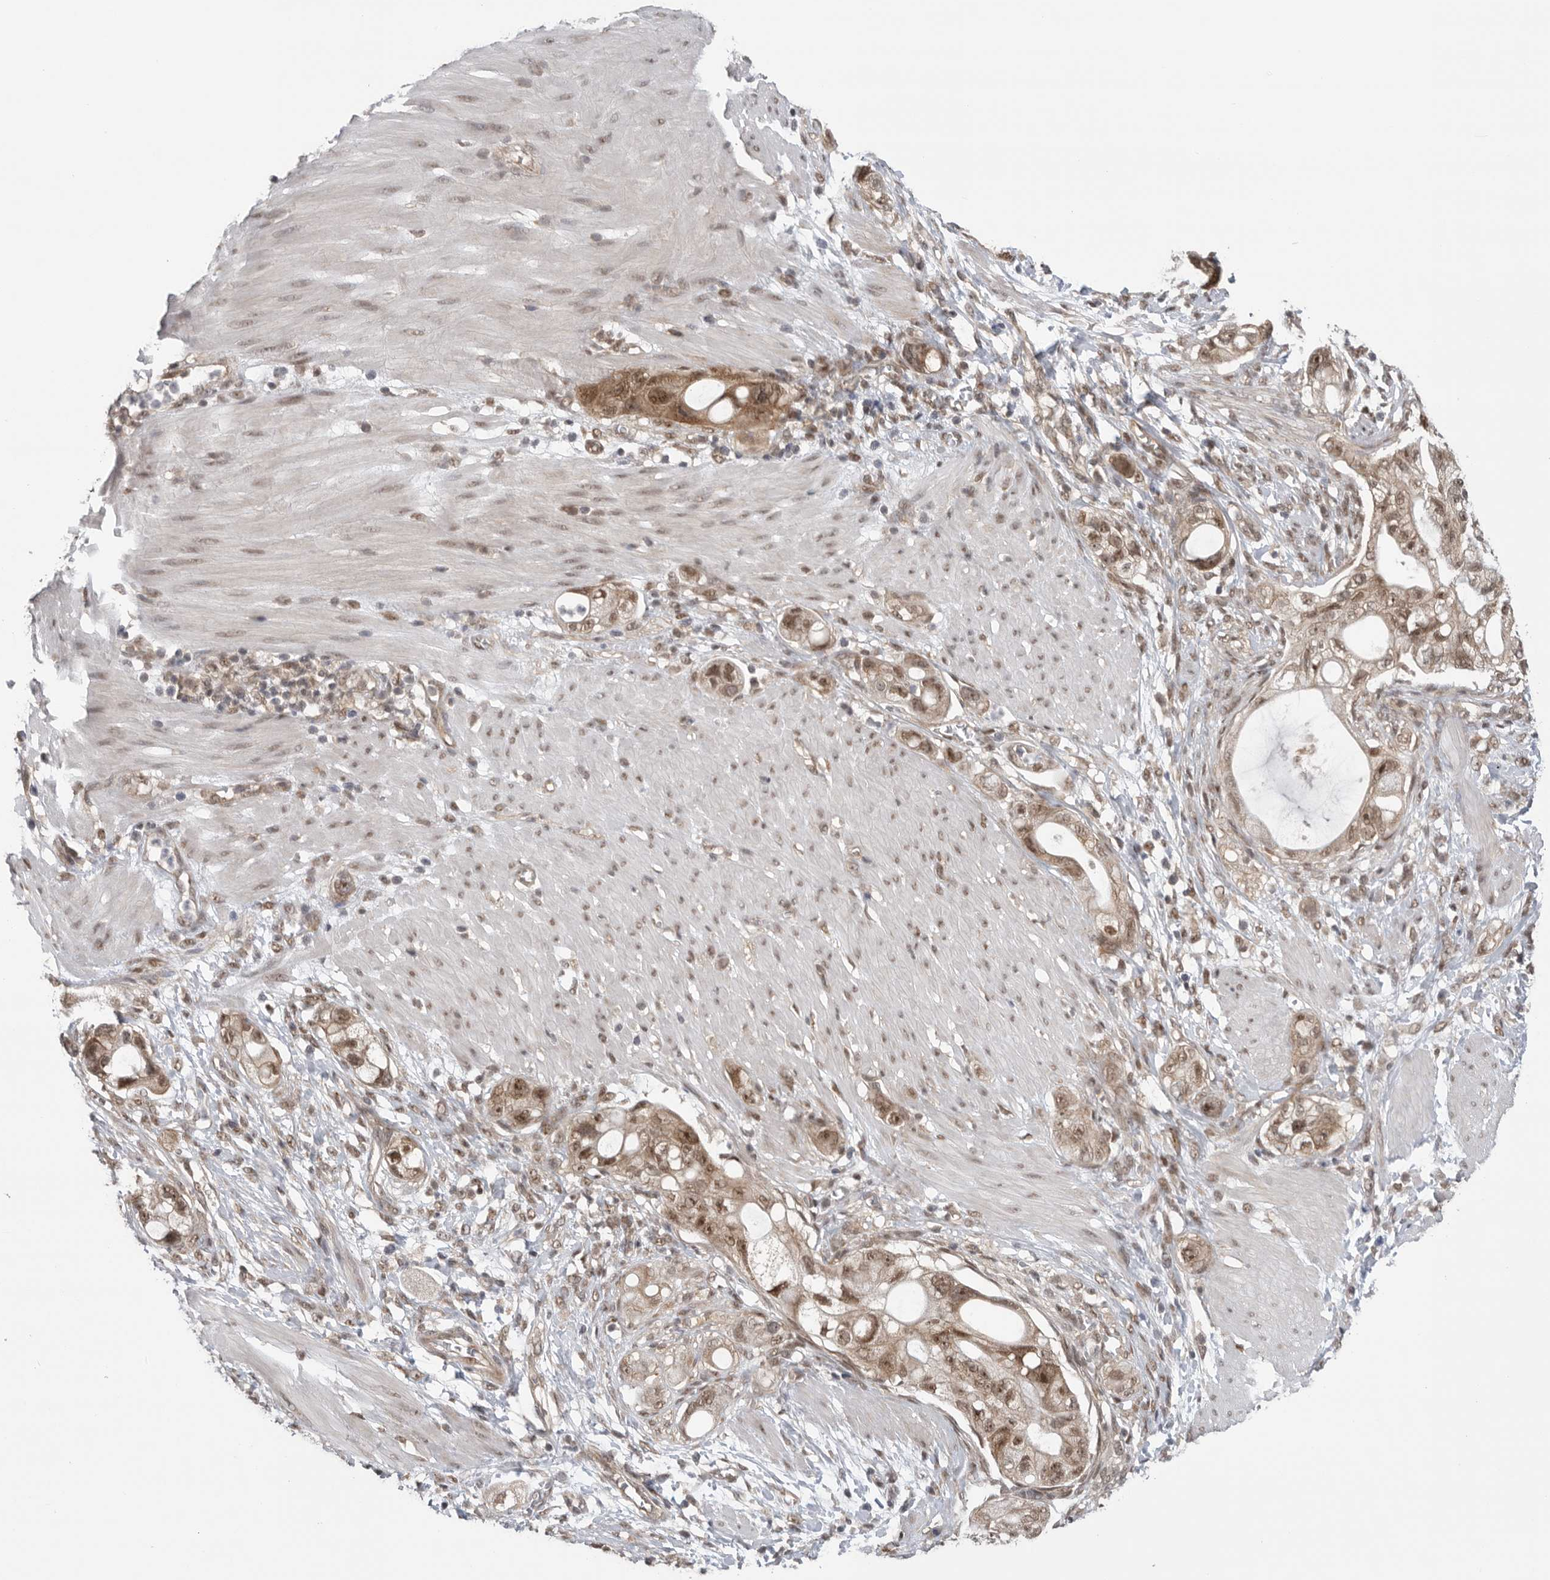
{"staining": {"intensity": "moderate", "quantity": ">75%", "location": "cytoplasmic/membranous,nuclear"}, "tissue": "stomach cancer", "cell_type": "Tumor cells", "image_type": "cancer", "snomed": [{"axis": "morphology", "description": "Adenocarcinoma, NOS"}, {"axis": "topography", "description": "Stomach"}, {"axis": "topography", "description": "Stomach, lower"}], "caption": "Immunohistochemistry of stomach cancer (adenocarcinoma) reveals medium levels of moderate cytoplasmic/membranous and nuclear staining in approximately >75% of tumor cells. Using DAB (3,3'-diaminobenzidine) (brown) and hematoxylin (blue) stains, captured at high magnification using brightfield microscopy.", "gene": "VPS50", "patient": {"sex": "female", "age": 48}}